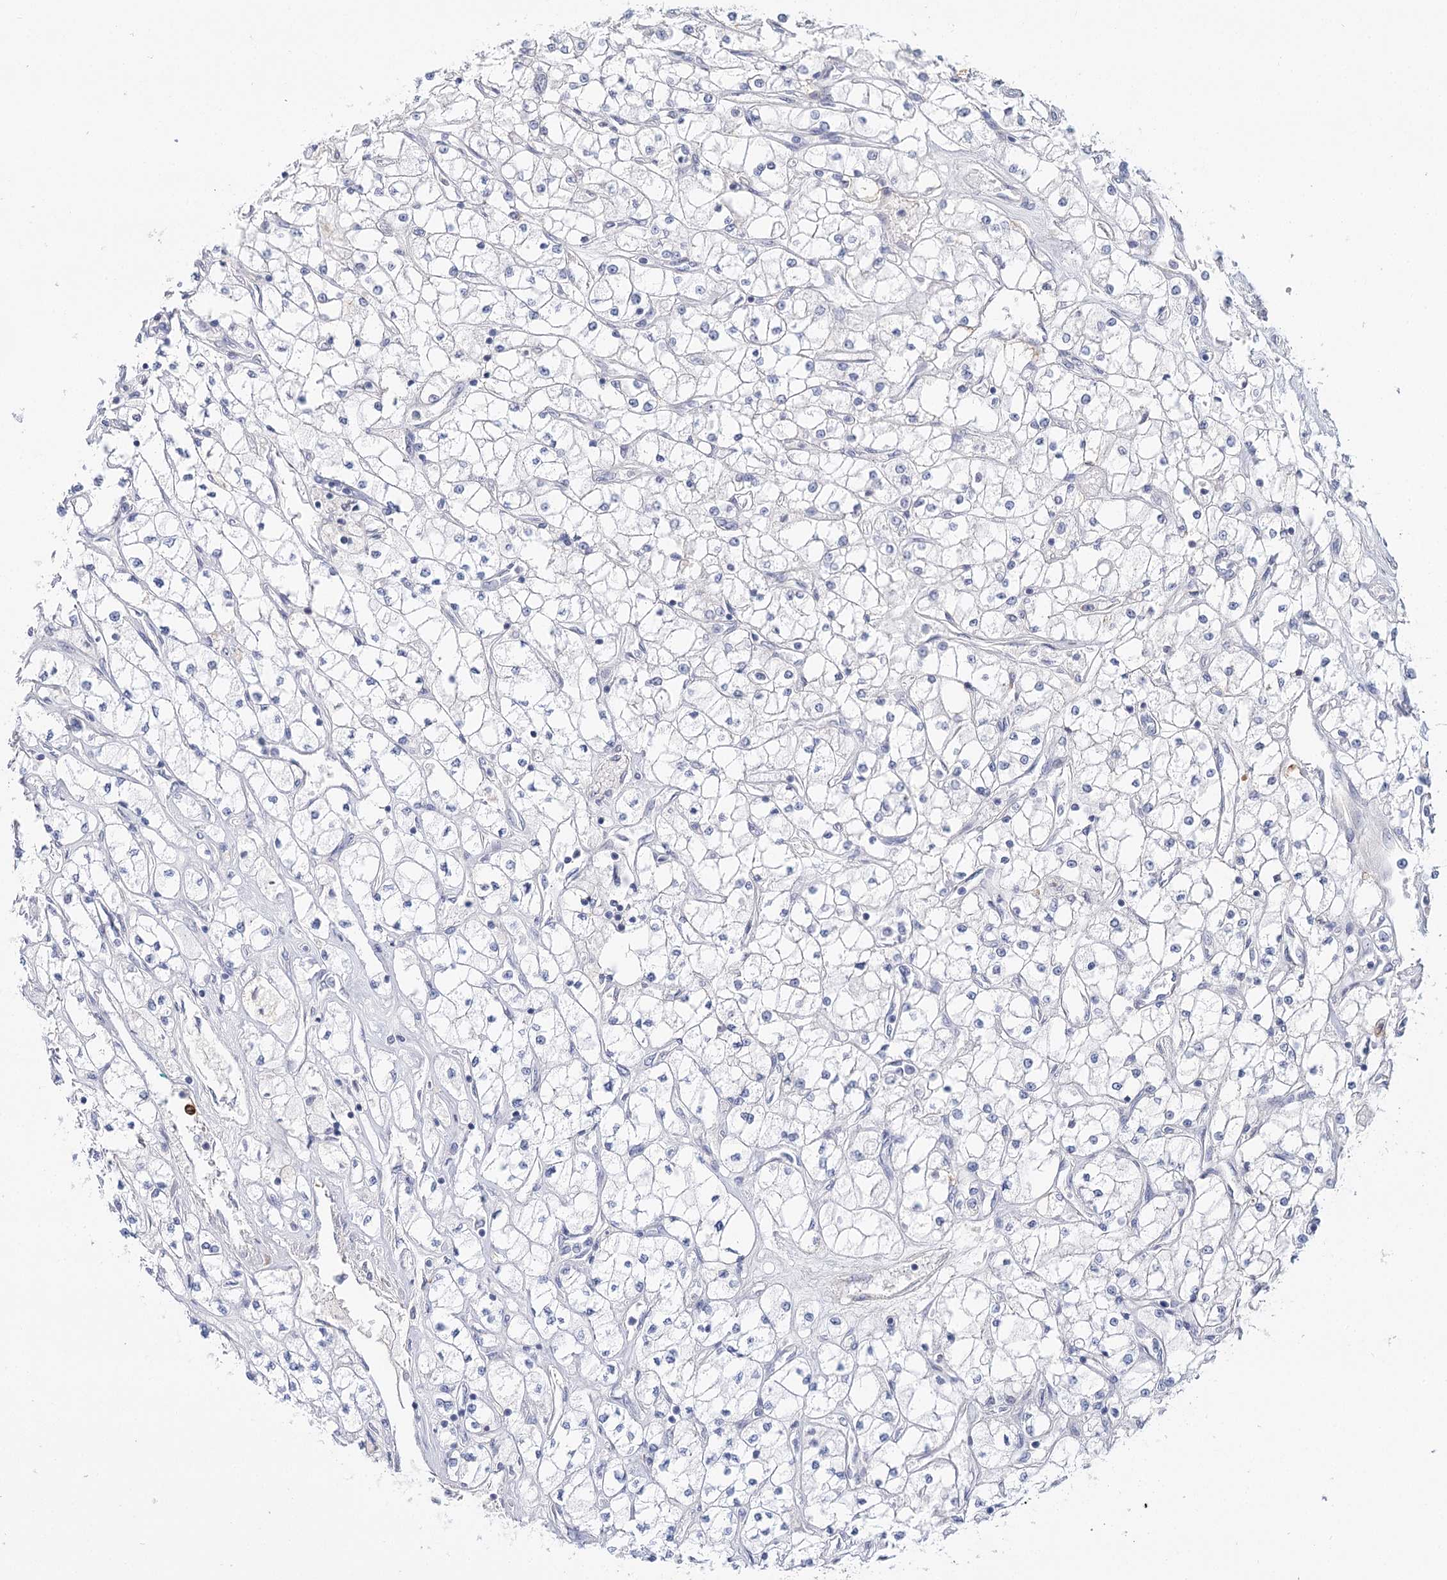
{"staining": {"intensity": "negative", "quantity": "none", "location": "none"}, "tissue": "renal cancer", "cell_type": "Tumor cells", "image_type": "cancer", "snomed": [{"axis": "morphology", "description": "Adenocarcinoma, NOS"}, {"axis": "topography", "description": "Kidney"}], "caption": "Immunohistochemistry image of adenocarcinoma (renal) stained for a protein (brown), which exhibits no staining in tumor cells. (DAB IHC, high magnification).", "gene": "ARHGAP44", "patient": {"sex": "male", "age": 80}}